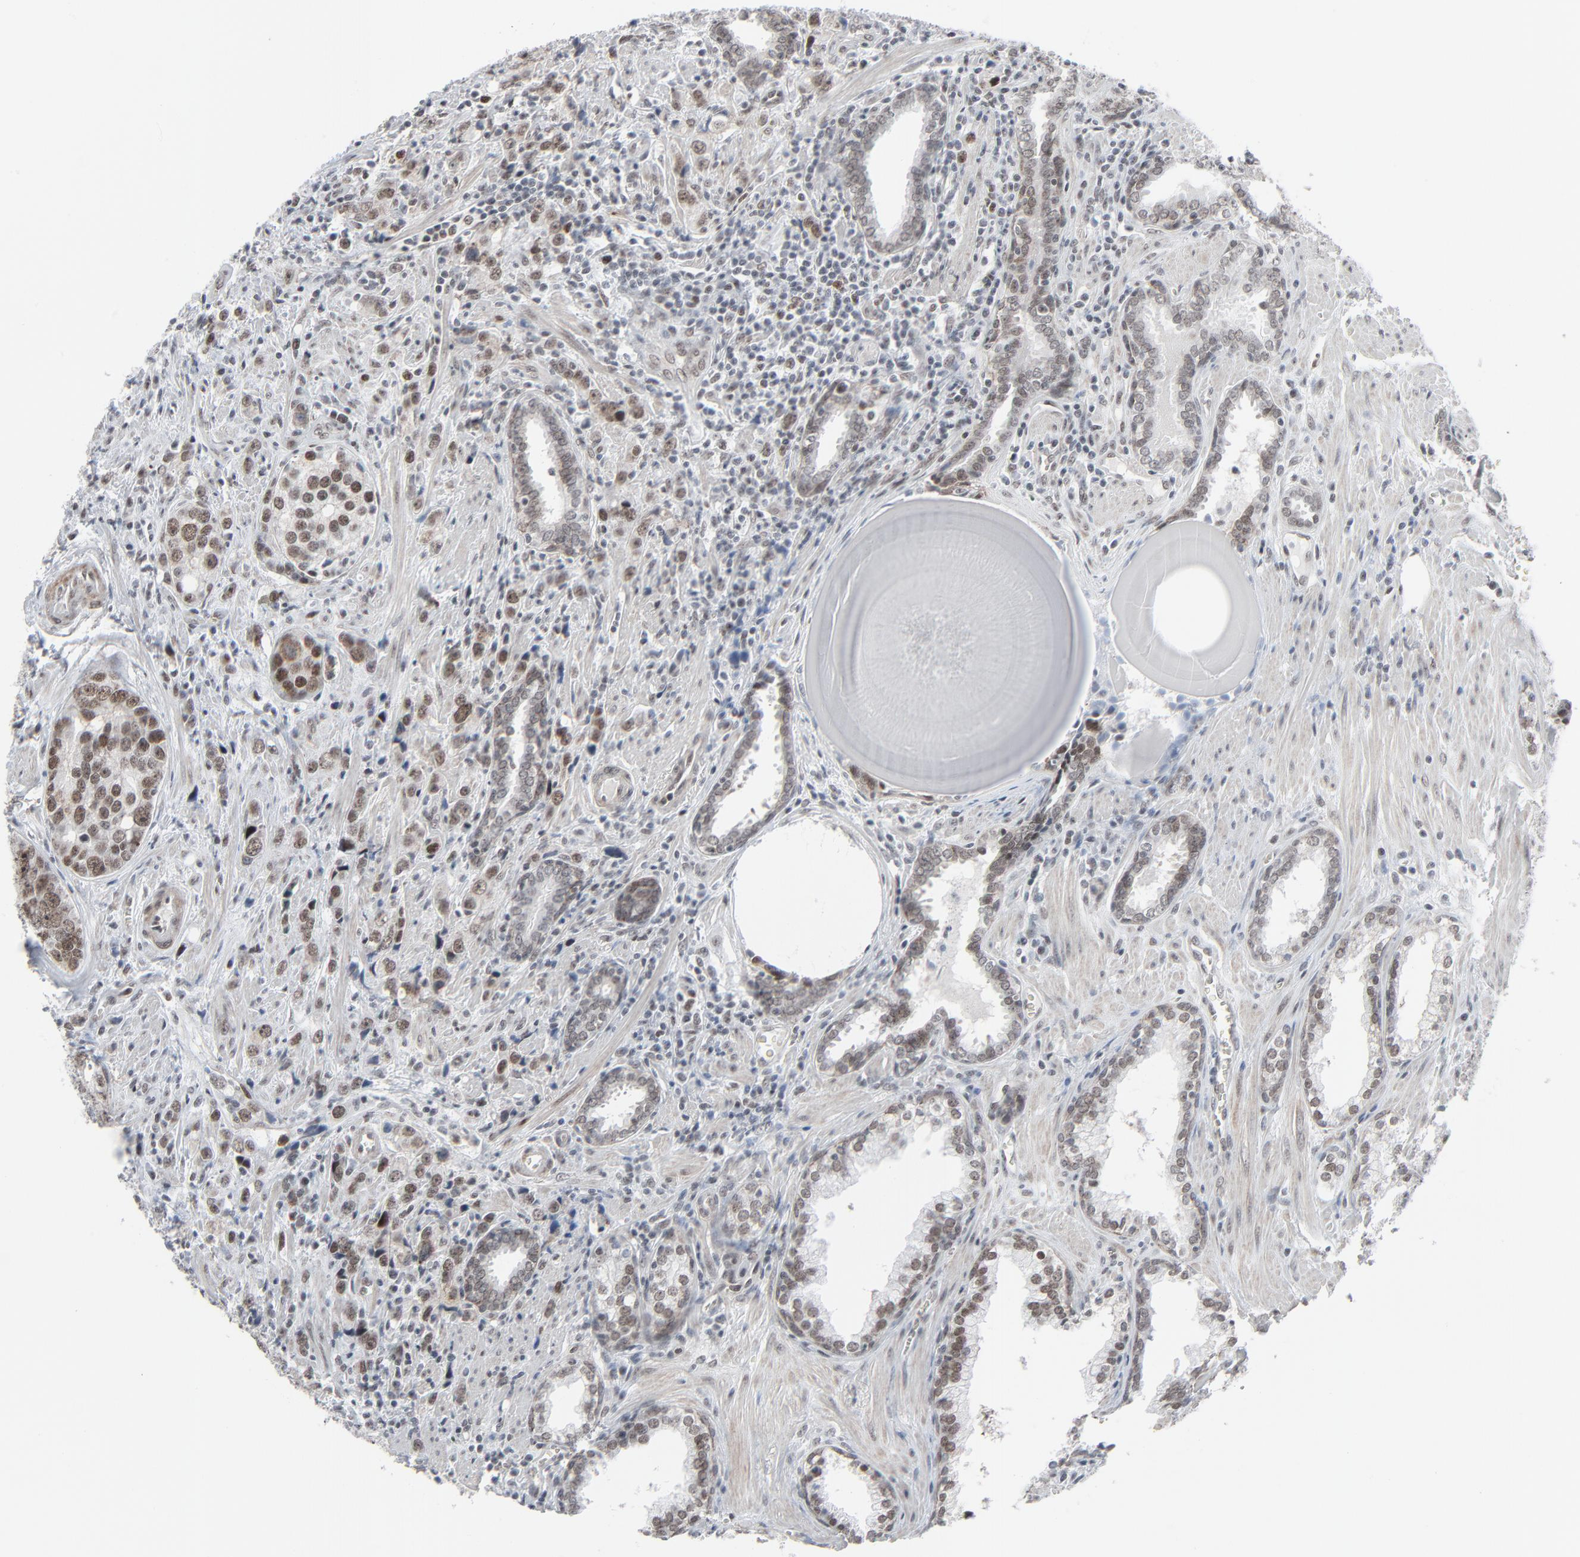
{"staining": {"intensity": "moderate", "quantity": "25%-75%", "location": "nuclear"}, "tissue": "prostate cancer", "cell_type": "Tumor cells", "image_type": "cancer", "snomed": [{"axis": "morphology", "description": "Adenocarcinoma, High grade"}, {"axis": "topography", "description": "Prostate"}], "caption": "Immunohistochemical staining of prostate high-grade adenocarcinoma shows medium levels of moderate nuclear protein expression in approximately 25%-75% of tumor cells.", "gene": "FBXO28", "patient": {"sex": "male", "age": 71}}